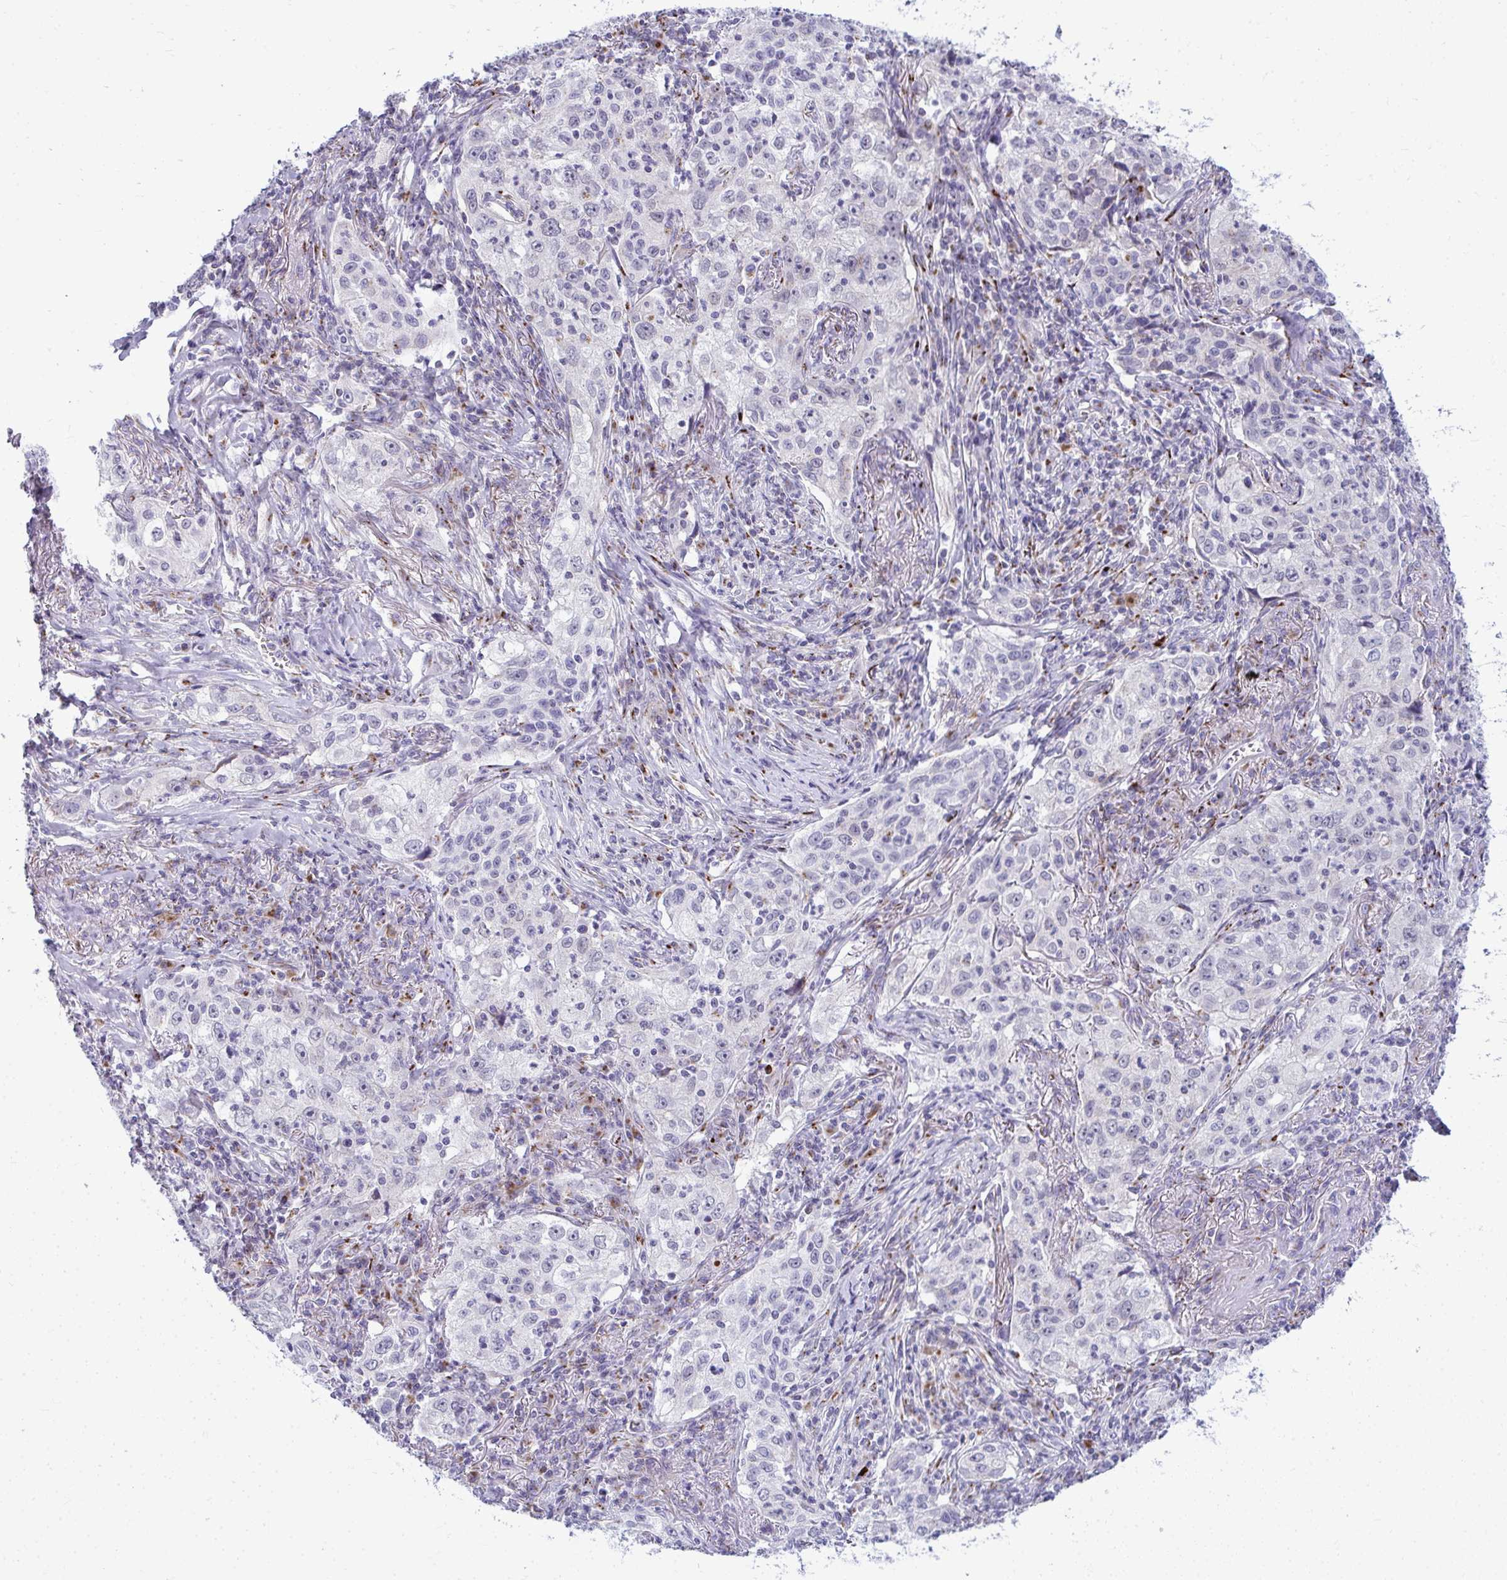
{"staining": {"intensity": "negative", "quantity": "none", "location": "none"}, "tissue": "lung cancer", "cell_type": "Tumor cells", "image_type": "cancer", "snomed": [{"axis": "morphology", "description": "Squamous cell carcinoma, NOS"}, {"axis": "topography", "description": "Lung"}], "caption": "A high-resolution image shows immunohistochemistry staining of lung squamous cell carcinoma, which reveals no significant expression in tumor cells.", "gene": "DTX4", "patient": {"sex": "male", "age": 71}}